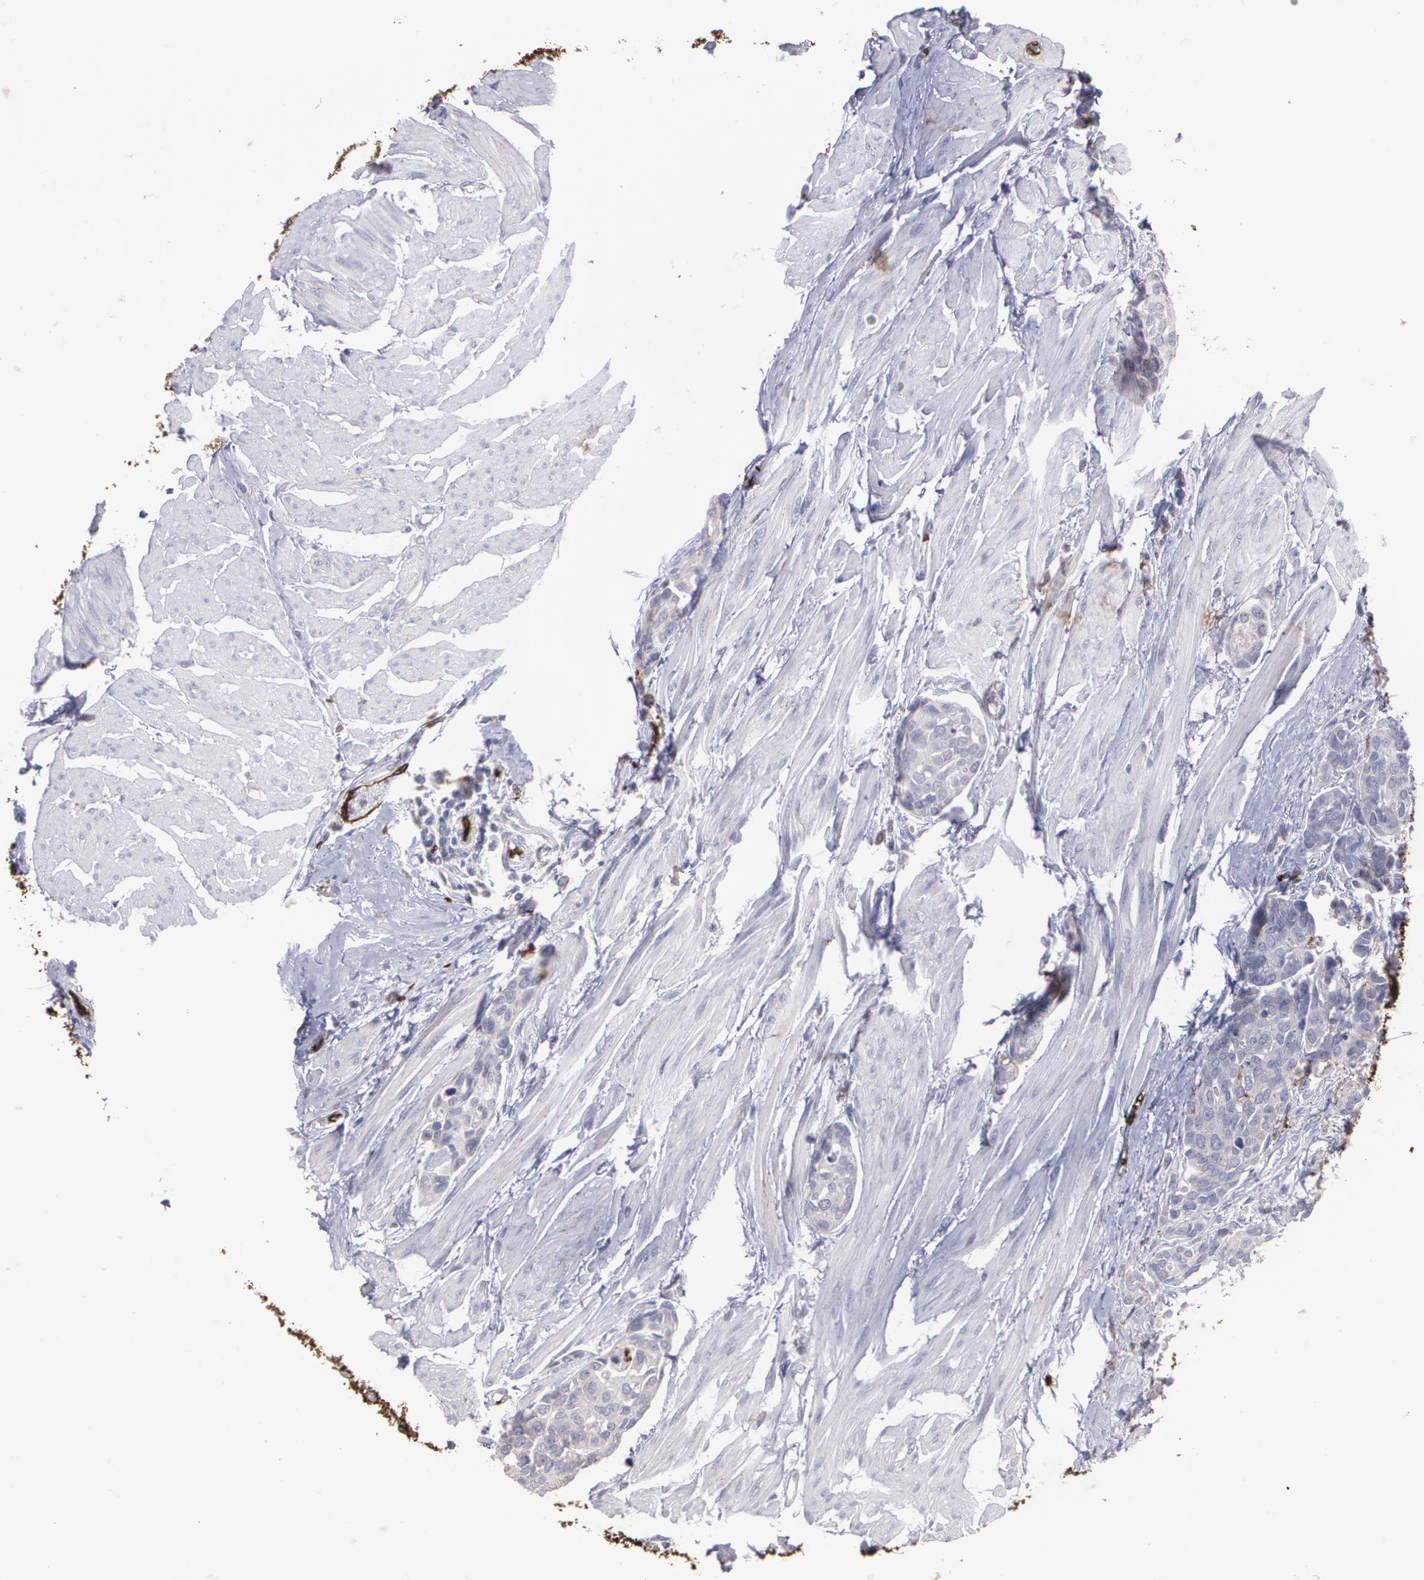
{"staining": {"intensity": "weak", "quantity": "25%-75%", "location": "cytoplasmic/membranous"}, "tissue": "urothelial cancer", "cell_type": "Tumor cells", "image_type": "cancer", "snomed": [{"axis": "morphology", "description": "Urothelial carcinoma, High grade"}, {"axis": "topography", "description": "Urinary bladder"}], "caption": "Immunohistochemical staining of human urothelial cancer displays low levels of weak cytoplasmic/membranous expression in approximately 25%-75% of tumor cells.", "gene": "SLC2A1", "patient": {"sex": "male", "age": 78}}